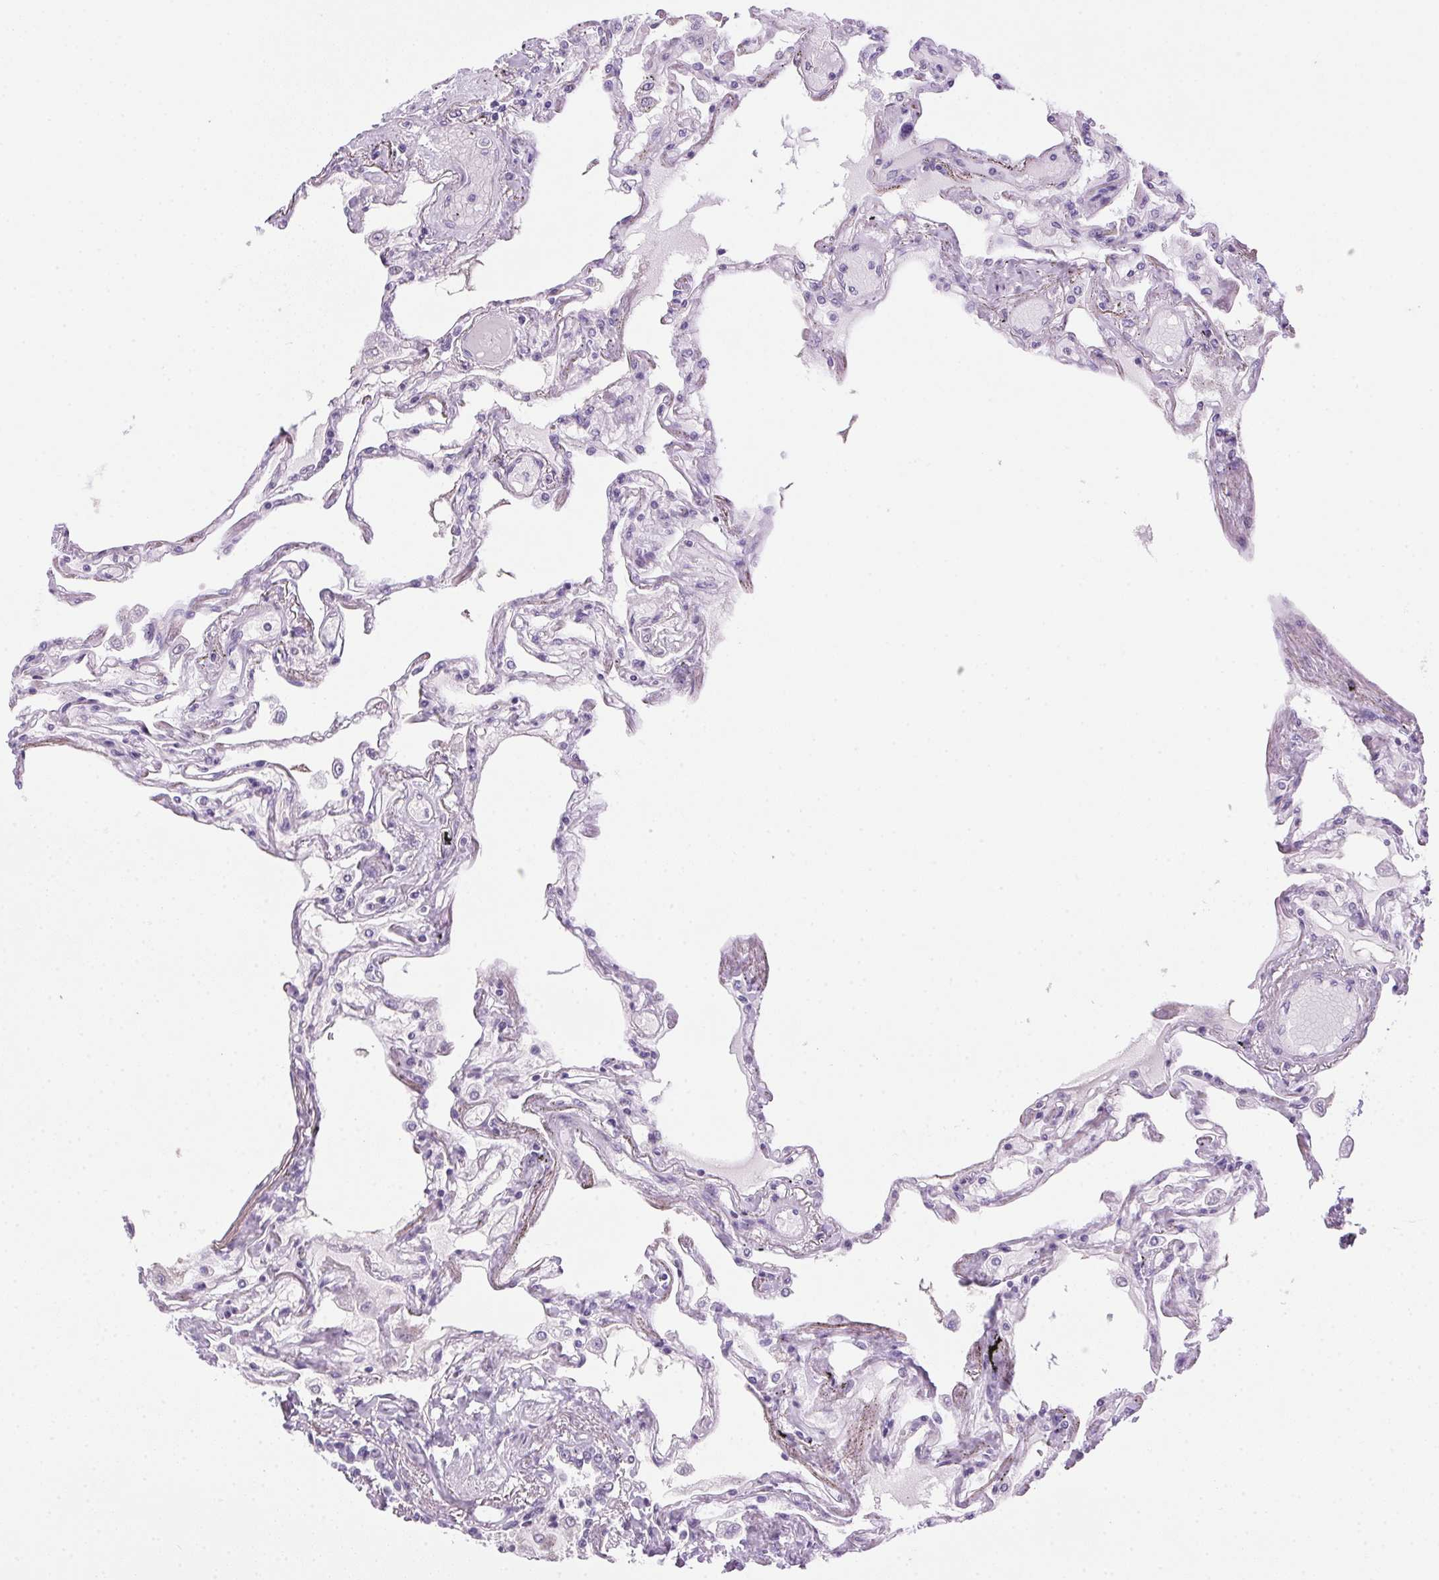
{"staining": {"intensity": "negative", "quantity": "none", "location": "none"}, "tissue": "lung", "cell_type": "Alveolar cells", "image_type": "normal", "snomed": [{"axis": "morphology", "description": "Normal tissue, NOS"}, {"axis": "morphology", "description": "Adenocarcinoma, NOS"}, {"axis": "topography", "description": "Cartilage tissue"}, {"axis": "topography", "description": "Lung"}], "caption": "Immunohistochemistry of benign human lung exhibits no positivity in alveolar cells. (Immunohistochemistry, brightfield microscopy, high magnification).", "gene": "POPDC2", "patient": {"sex": "female", "age": 67}}